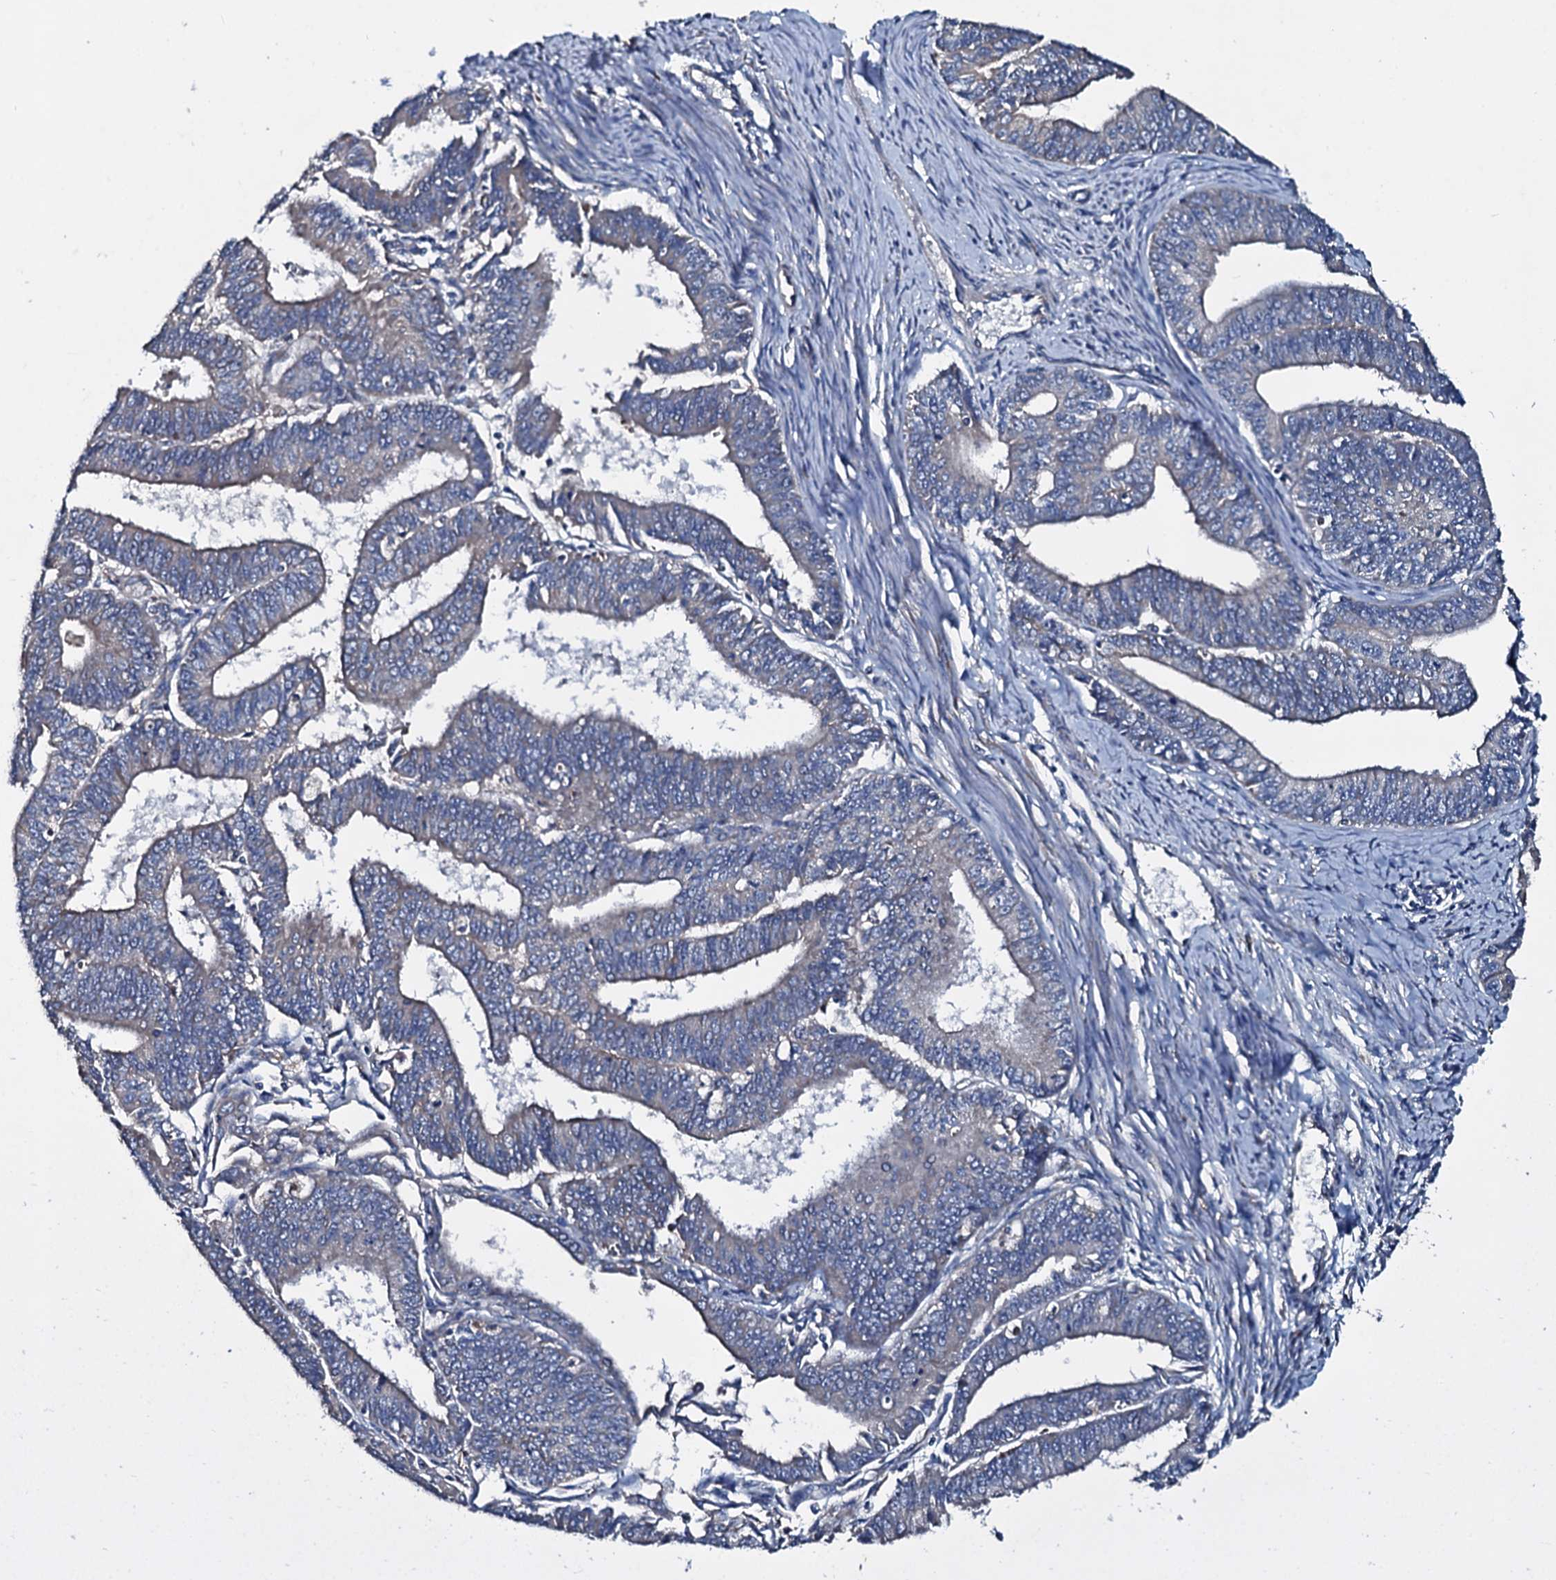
{"staining": {"intensity": "strong", "quantity": "<25%", "location": "cytoplasmic/membranous"}, "tissue": "endometrial cancer", "cell_type": "Tumor cells", "image_type": "cancer", "snomed": [{"axis": "morphology", "description": "Adenocarcinoma, NOS"}, {"axis": "topography", "description": "Endometrium"}], "caption": "Human endometrial adenocarcinoma stained for a protein (brown) reveals strong cytoplasmic/membranous positive staining in about <25% of tumor cells.", "gene": "ACSS3", "patient": {"sex": "female", "age": 73}}